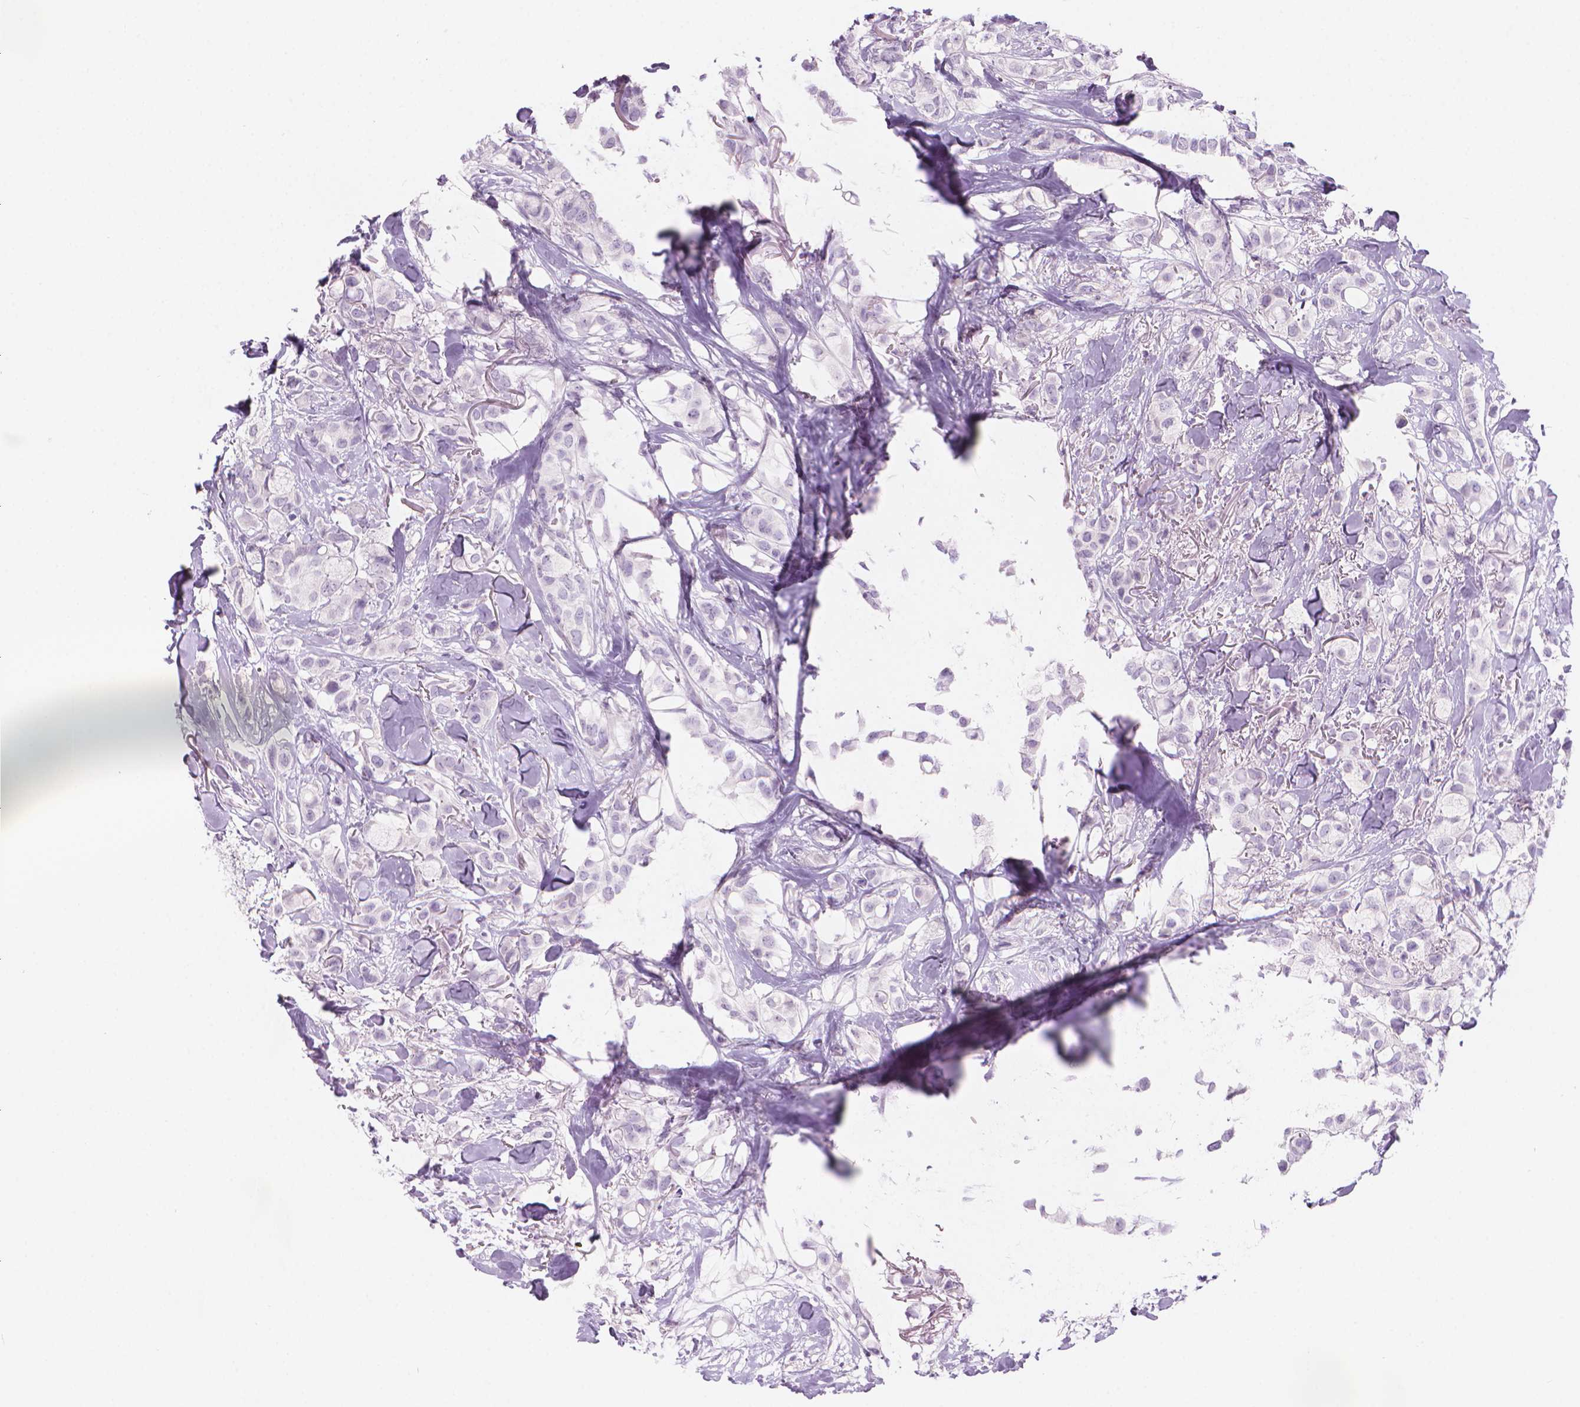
{"staining": {"intensity": "negative", "quantity": "none", "location": "none"}, "tissue": "breast cancer", "cell_type": "Tumor cells", "image_type": "cancer", "snomed": [{"axis": "morphology", "description": "Duct carcinoma"}, {"axis": "topography", "description": "Breast"}], "caption": "The image displays no significant staining in tumor cells of breast cancer. (Stains: DAB immunohistochemistry (IHC) with hematoxylin counter stain, Microscopy: brightfield microscopy at high magnification).", "gene": "ENSG00000187186", "patient": {"sex": "female", "age": 85}}